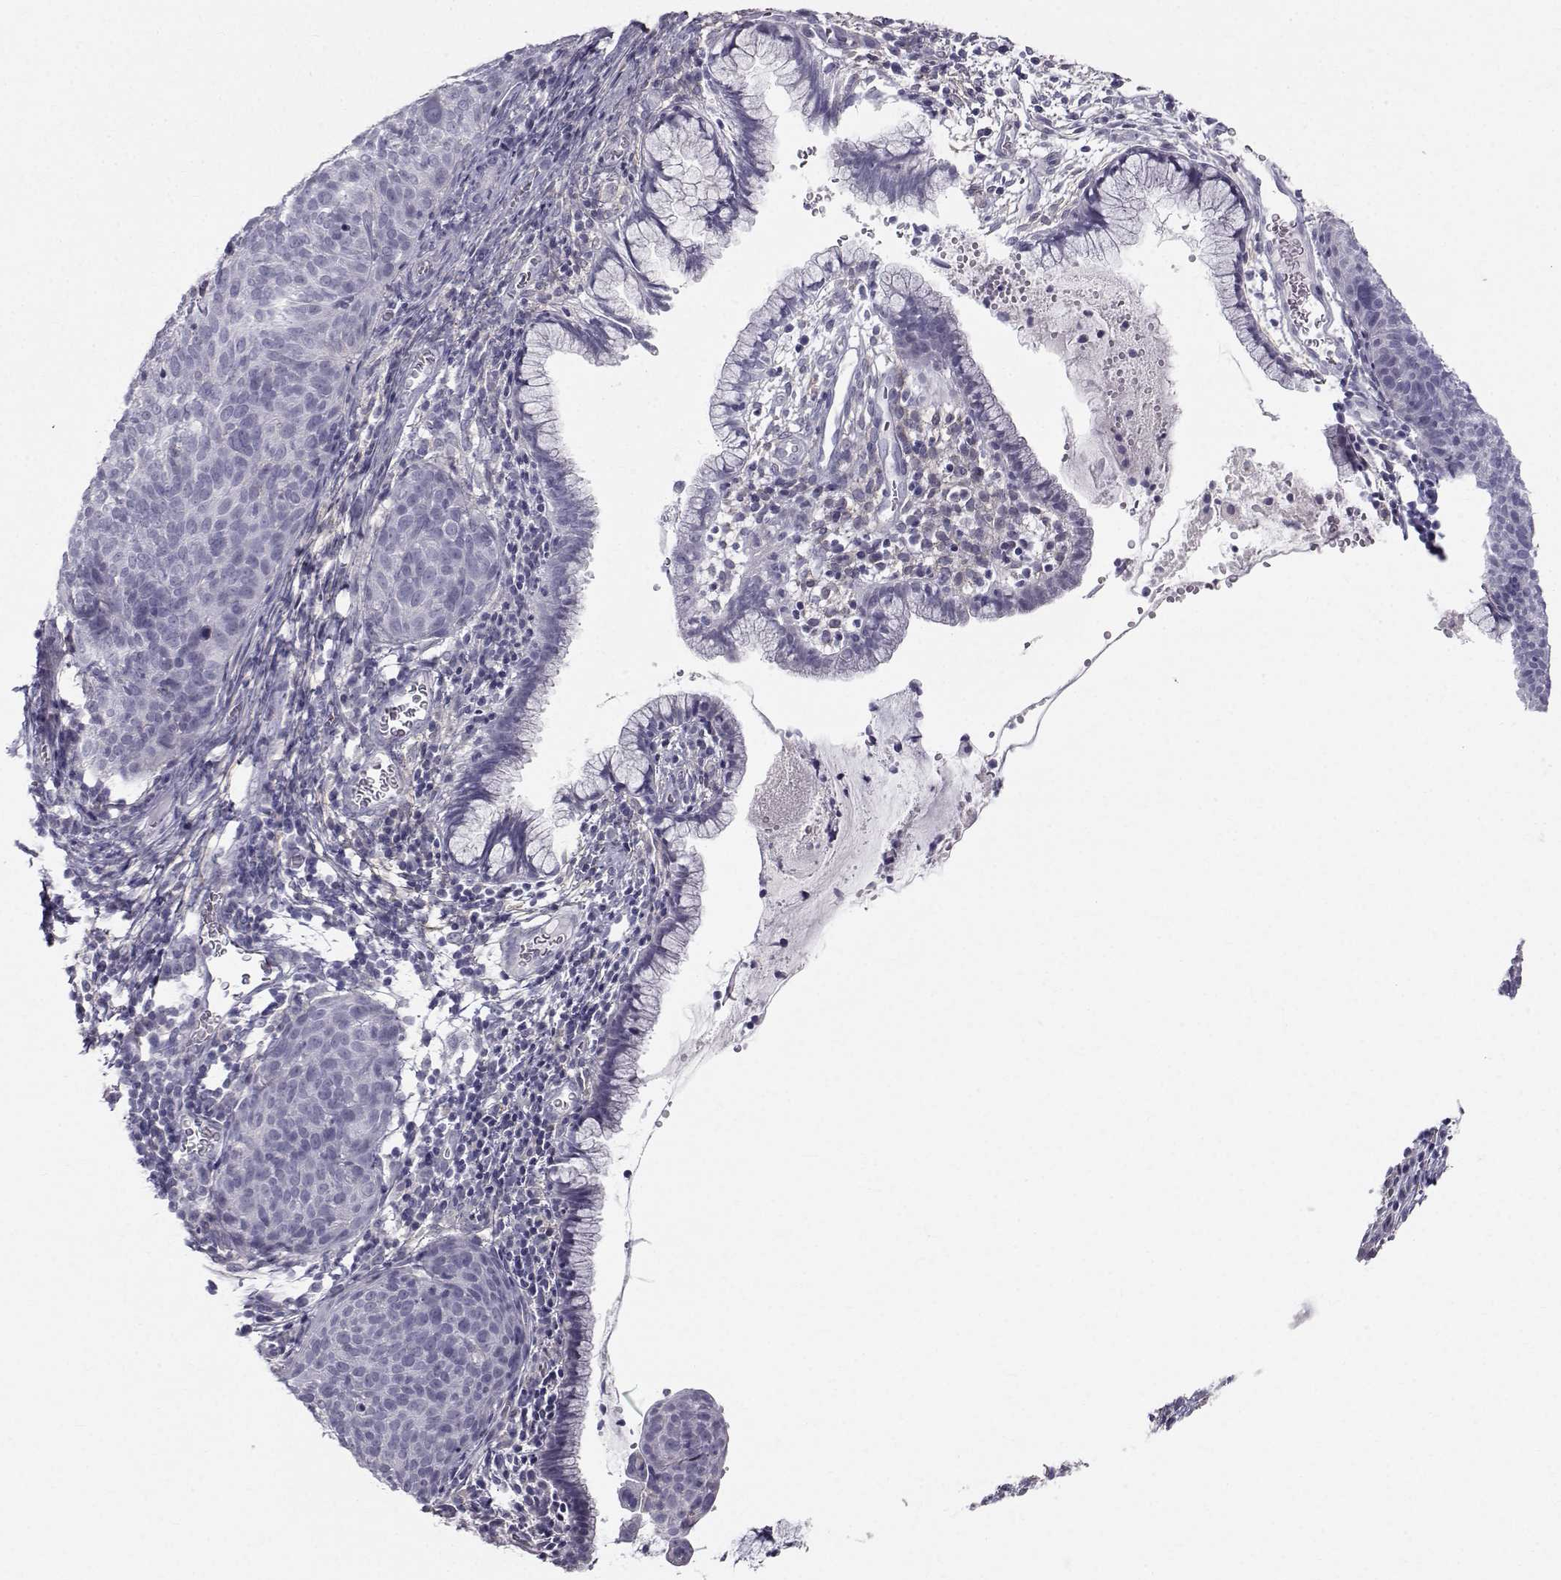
{"staining": {"intensity": "negative", "quantity": "none", "location": "none"}, "tissue": "cervical cancer", "cell_type": "Tumor cells", "image_type": "cancer", "snomed": [{"axis": "morphology", "description": "Squamous cell carcinoma, NOS"}, {"axis": "topography", "description": "Cervix"}], "caption": "High magnification brightfield microscopy of cervical cancer (squamous cell carcinoma) stained with DAB (brown) and counterstained with hematoxylin (blue): tumor cells show no significant positivity.", "gene": "SPDYE4", "patient": {"sex": "female", "age": 39}}